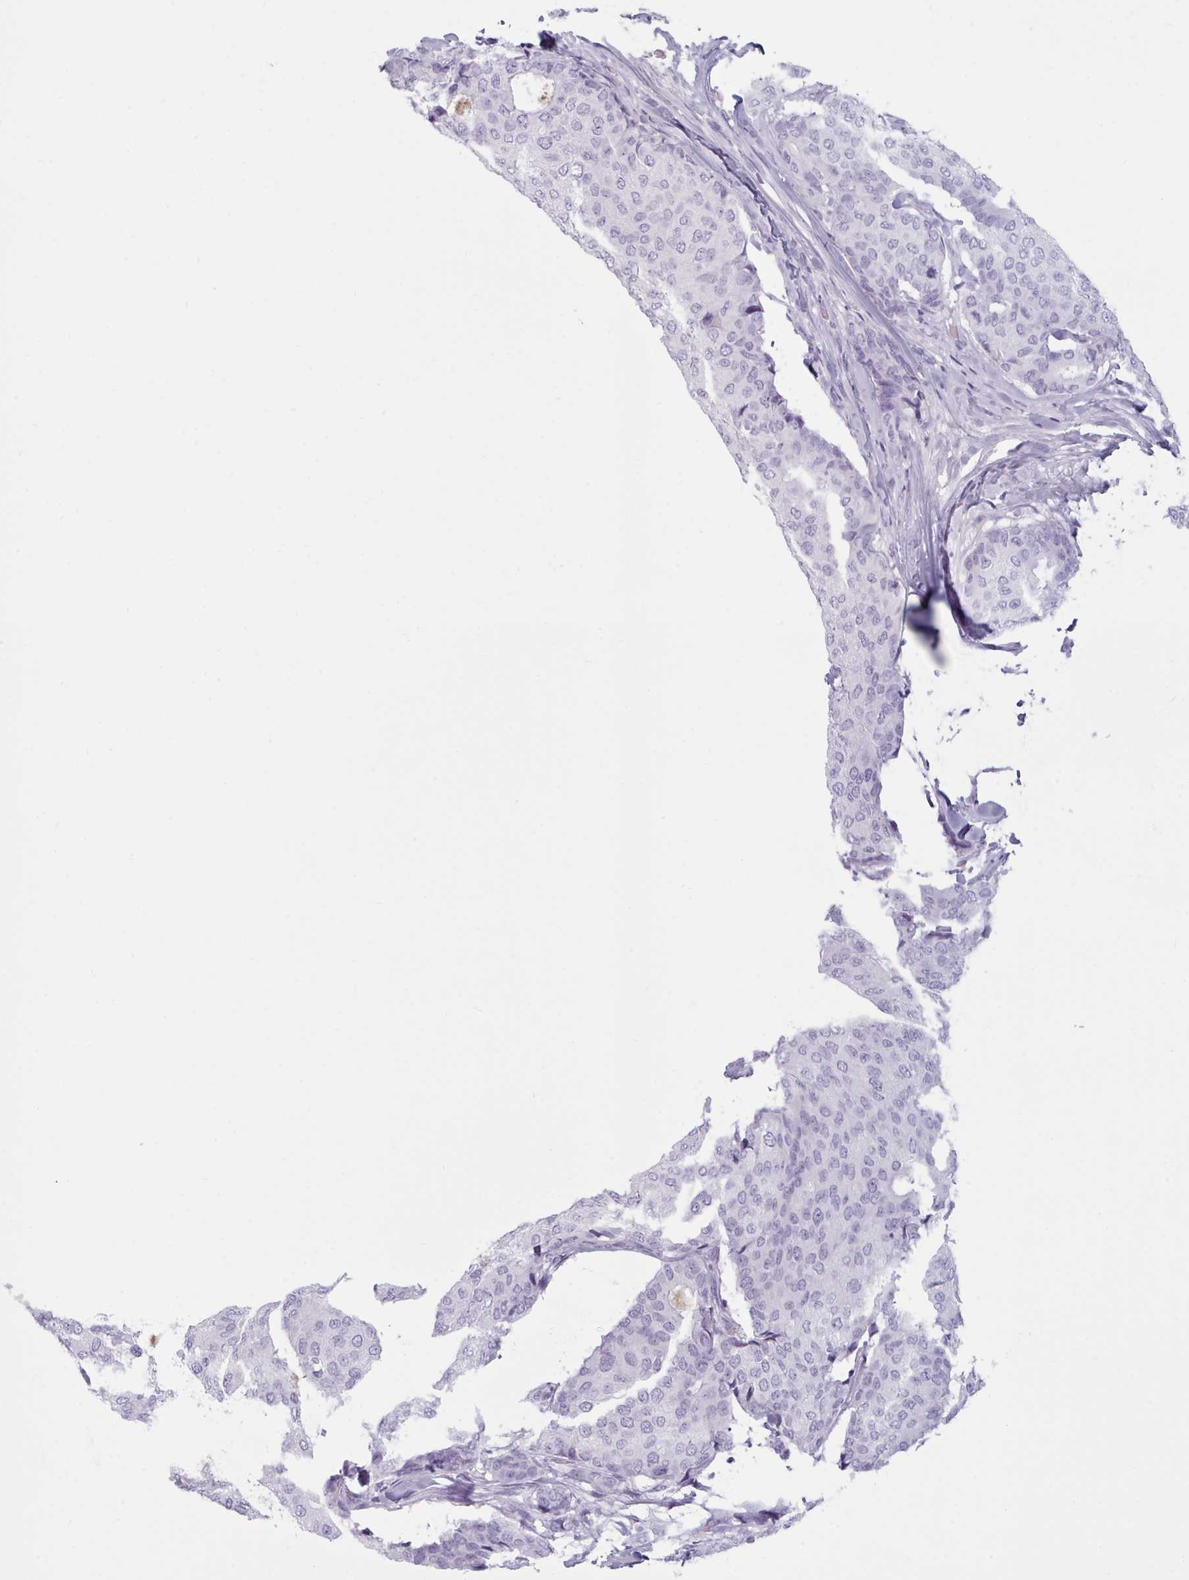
{"staining": {"intensity": "negative", "quantity": "none", "location": "none"}, "tissue": "breast cancer", "cell_type": "Tumor cells", "image_type": "cancer", "snomed": [{"axis": "morphology", "description": "Duct carcinoma"}, {"axis": "topography", "description": "Breast"}], "caption": "A histopathology image of human breast cancer (invasive ductal carcinoma) is negative for staining in tumor cells. (DAB IHC with hematoxylin counter stain).", "gene": "ZNF43", "patient": {"sex": "female", "age": 75}}